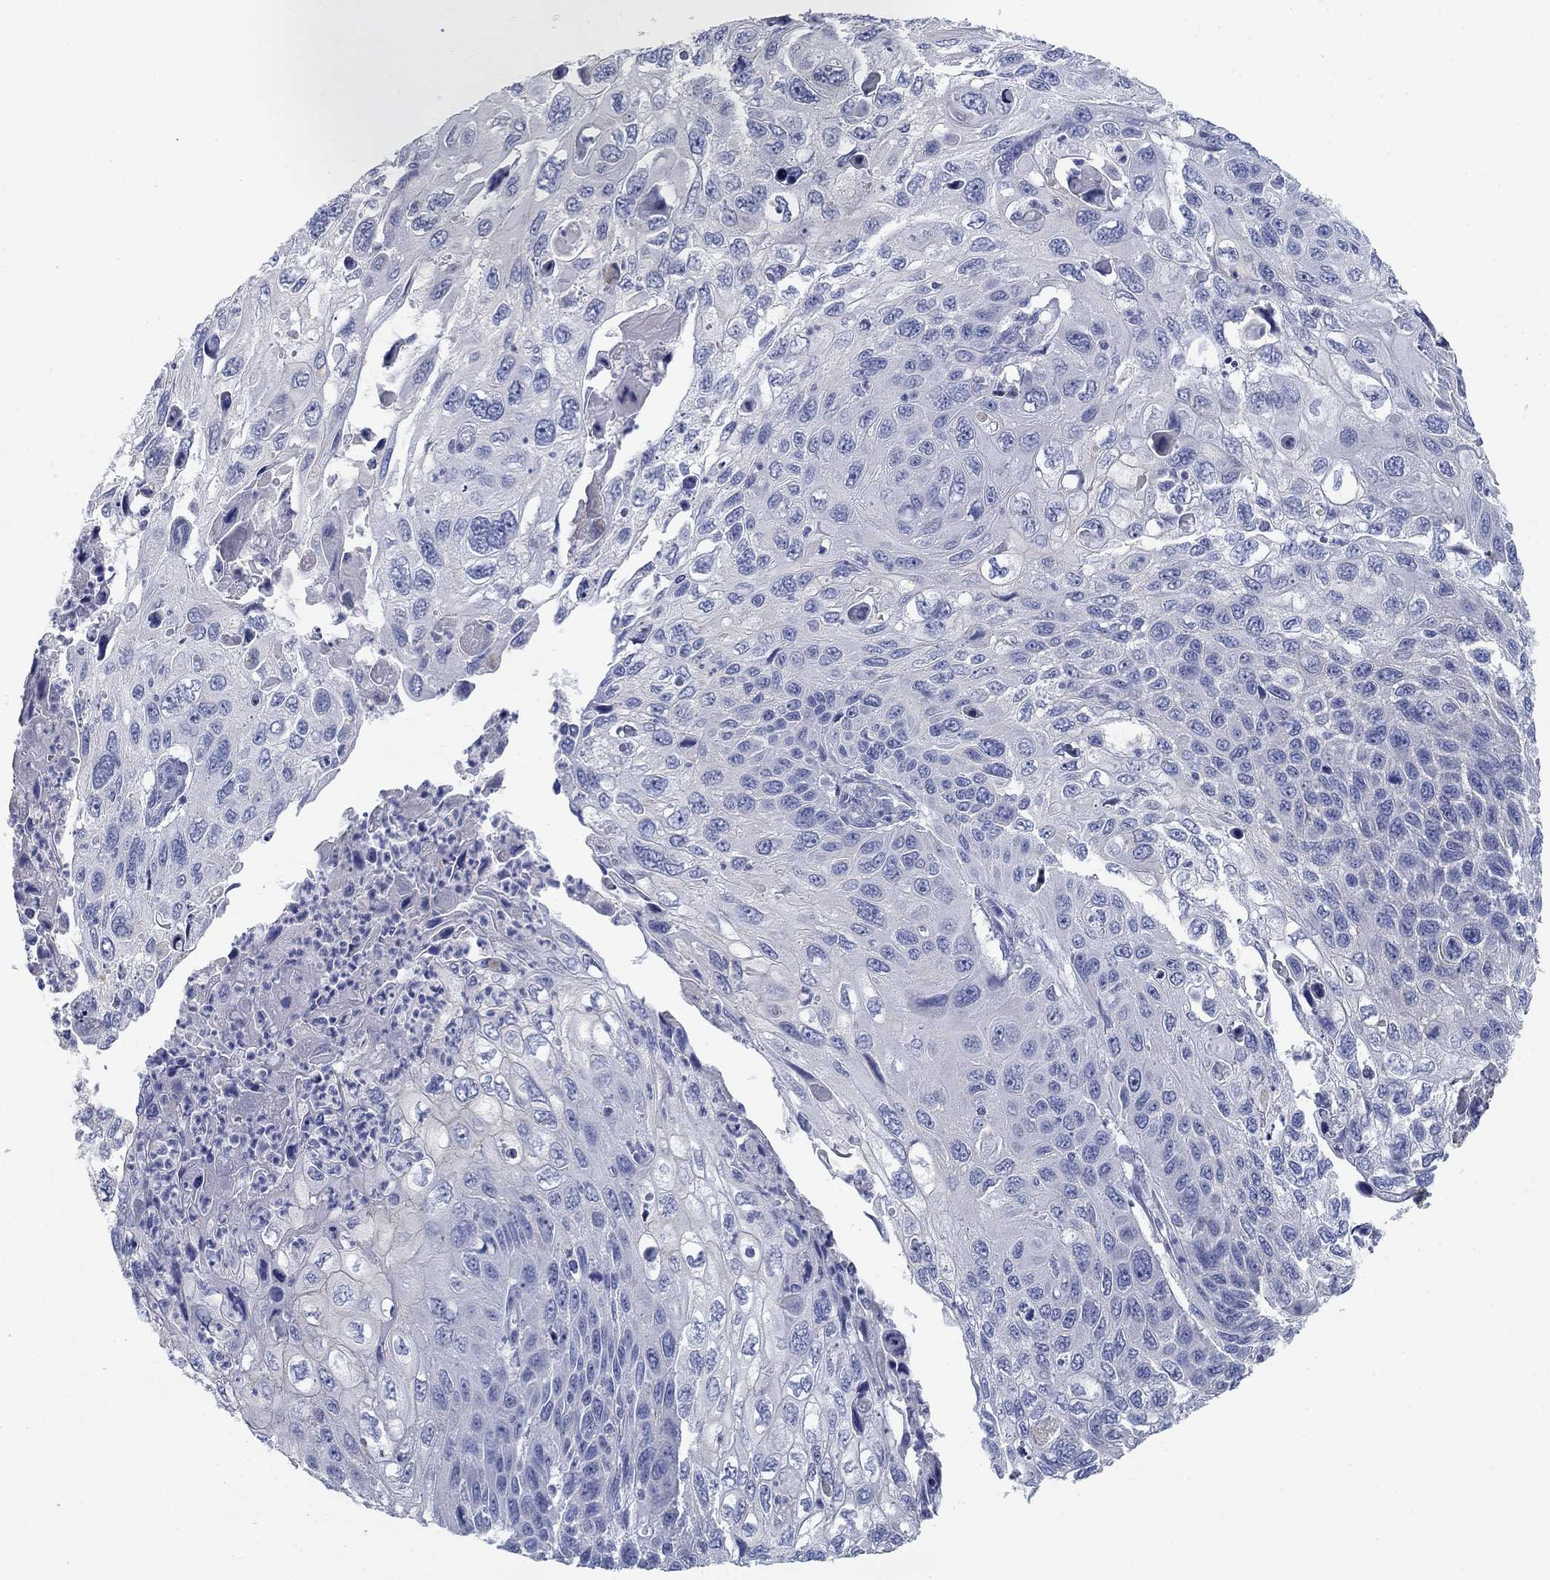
{"staining": {"intensity": "negative", "quantity": "none", "location": "none"}, "tissue": "cervical cancer", "cell_type": "Tumor cells", "image_type": "cancer", "snomed": [{"axis": "morphology", "description": "Squamous cell carcinoma, NOS"}, {"axis": "topography", "description": "Cervix"}], "caption": "An image of cervical cancer stained for a protein reveals no brown staining in tumor cells. The staining is performed using DAB (3,3'-diaminobenzidine) brown chromogen with nuclei counter-stained in using hematoxylin.", "gene": "APOC3", "patient": {"sex": "female", "age": 70}}